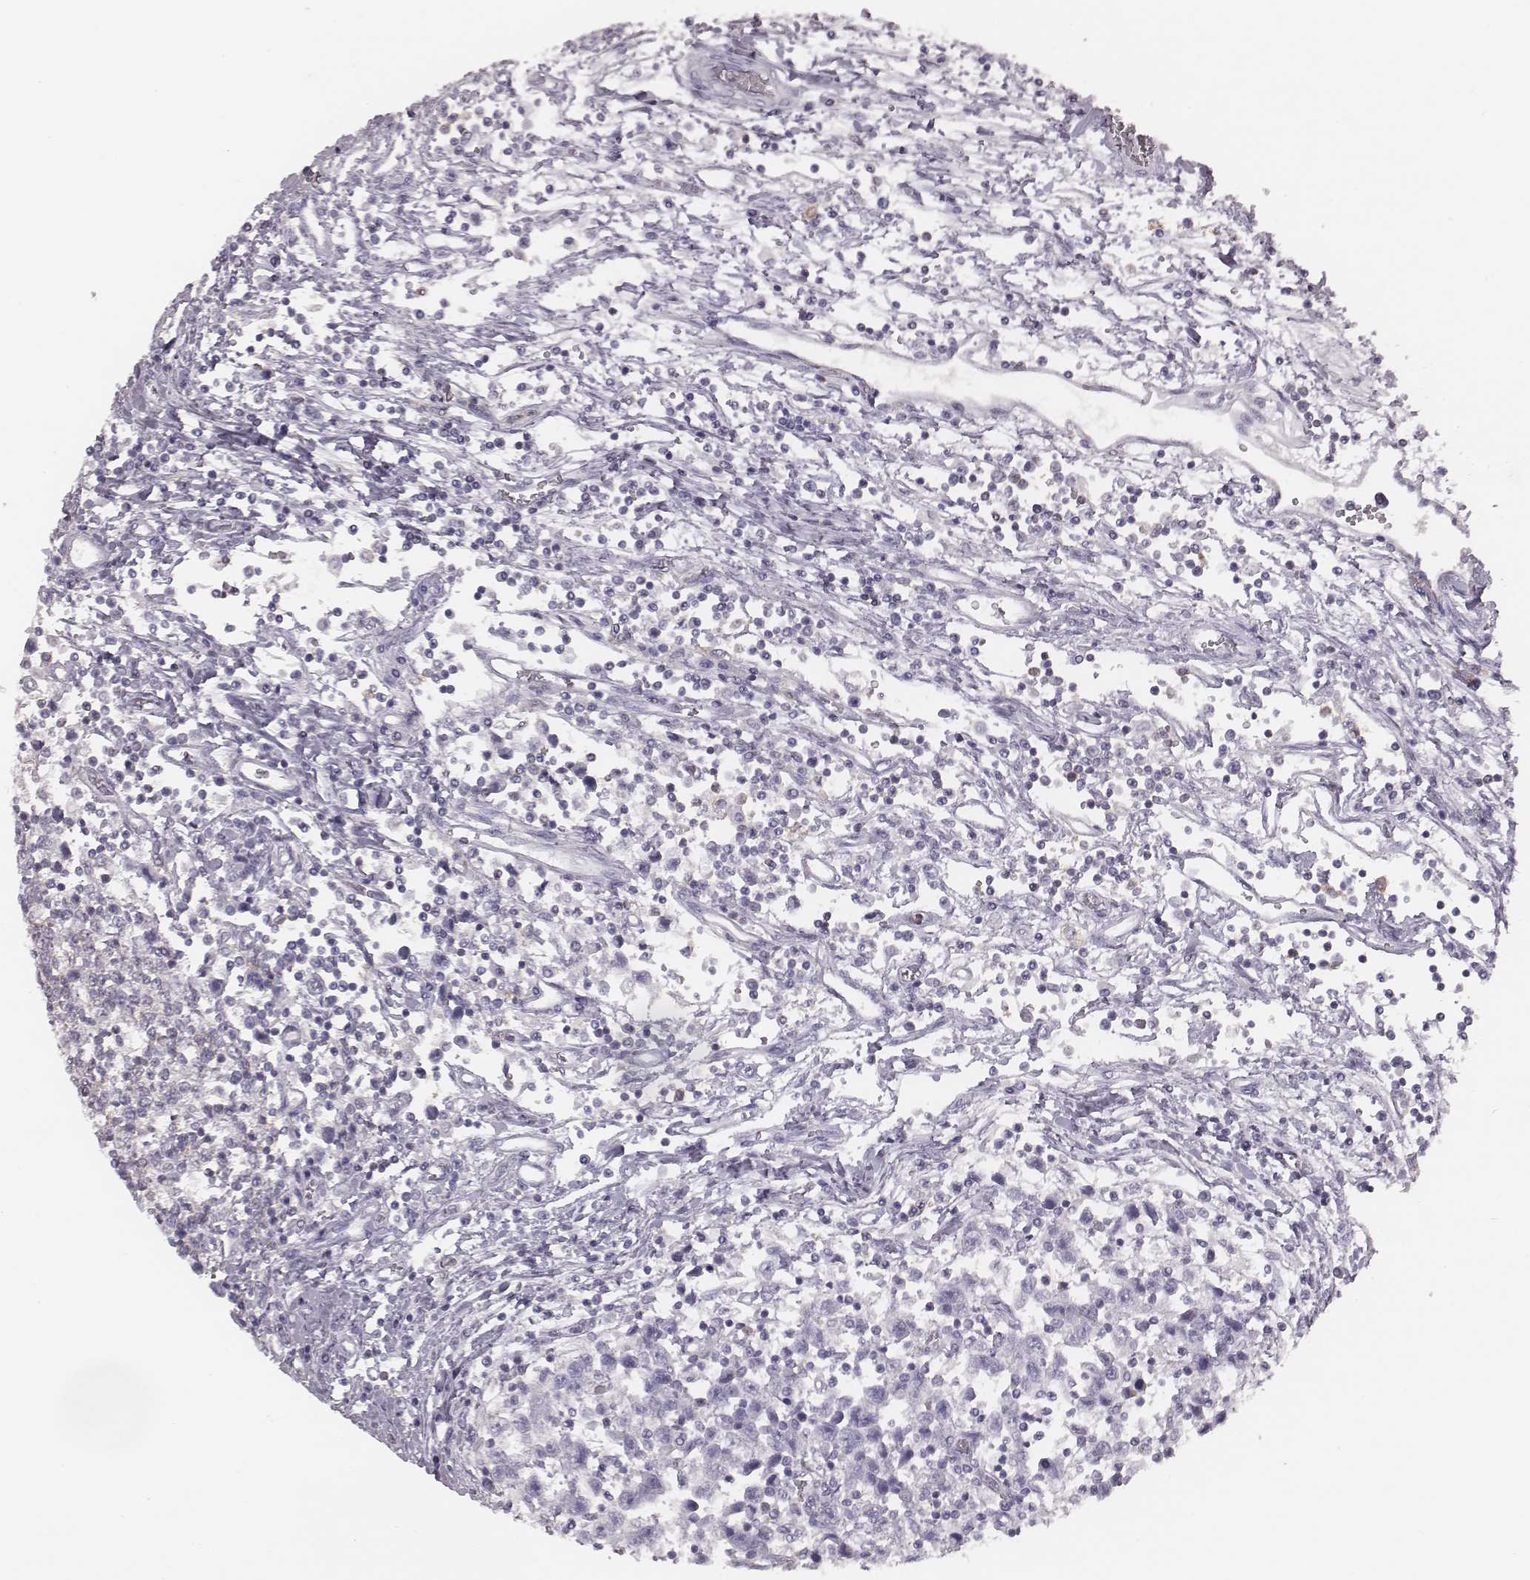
{"staining": {"intensity": "negative", "quantity": "none", "location": "none"}, "tissue": "testis cancer", "cell_type": "Tumor cells", "image_type": "cancer", "snomed": [{"axis": "morphology", "description": "Seminoma, NOS"}, {"axis": "topography", "description": "Testis"}], "caption": "A high-resolution micrograph shows IHC staining of testis cancer, which displays no significant staining in tumor cells.", "gene": "ZNF365", "patient": {"sex": "male", "age": 34}}